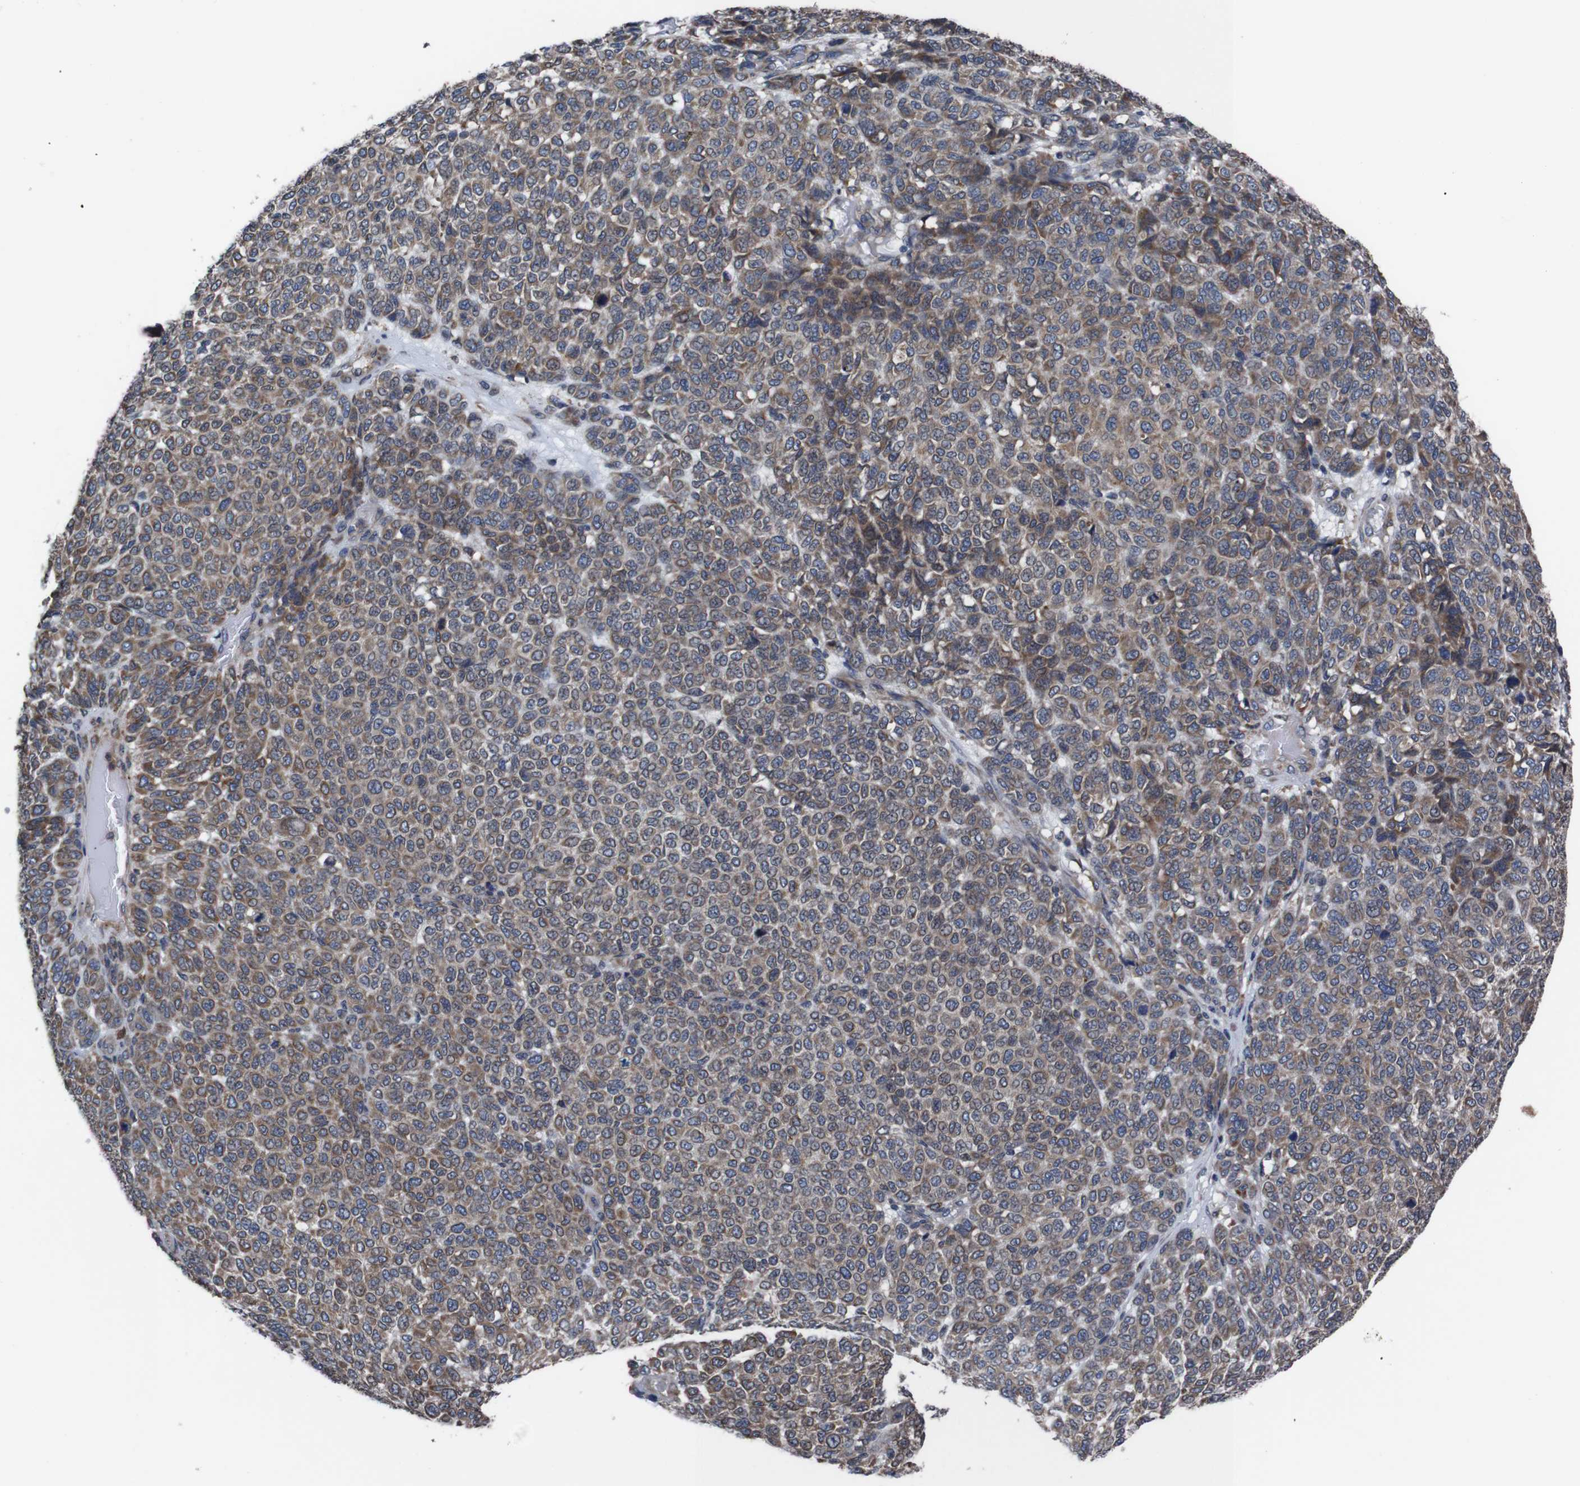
{"staining": {"intensity": "moderate", "quantity": ">75%", "location": "cytoplasmic/membranous"}, "tissue": "melanoma", "cell_type": "Tumor cells", "image_type": "cancer", "snomed": [{"axis": "morphology", "description": "Malignant melanoma, NOS"}, {"axis": "topography", "description": "Skin"}], "caption": "Tumor cells demonstrate medium levels of moderate cytoplasmic/membranous staining in about >75% of cells in melanoma. (IHC, brightfield microscopy, high magnification).", "gene": "SIGMAR1", "patient": {"sex": "male", "age": 59}}